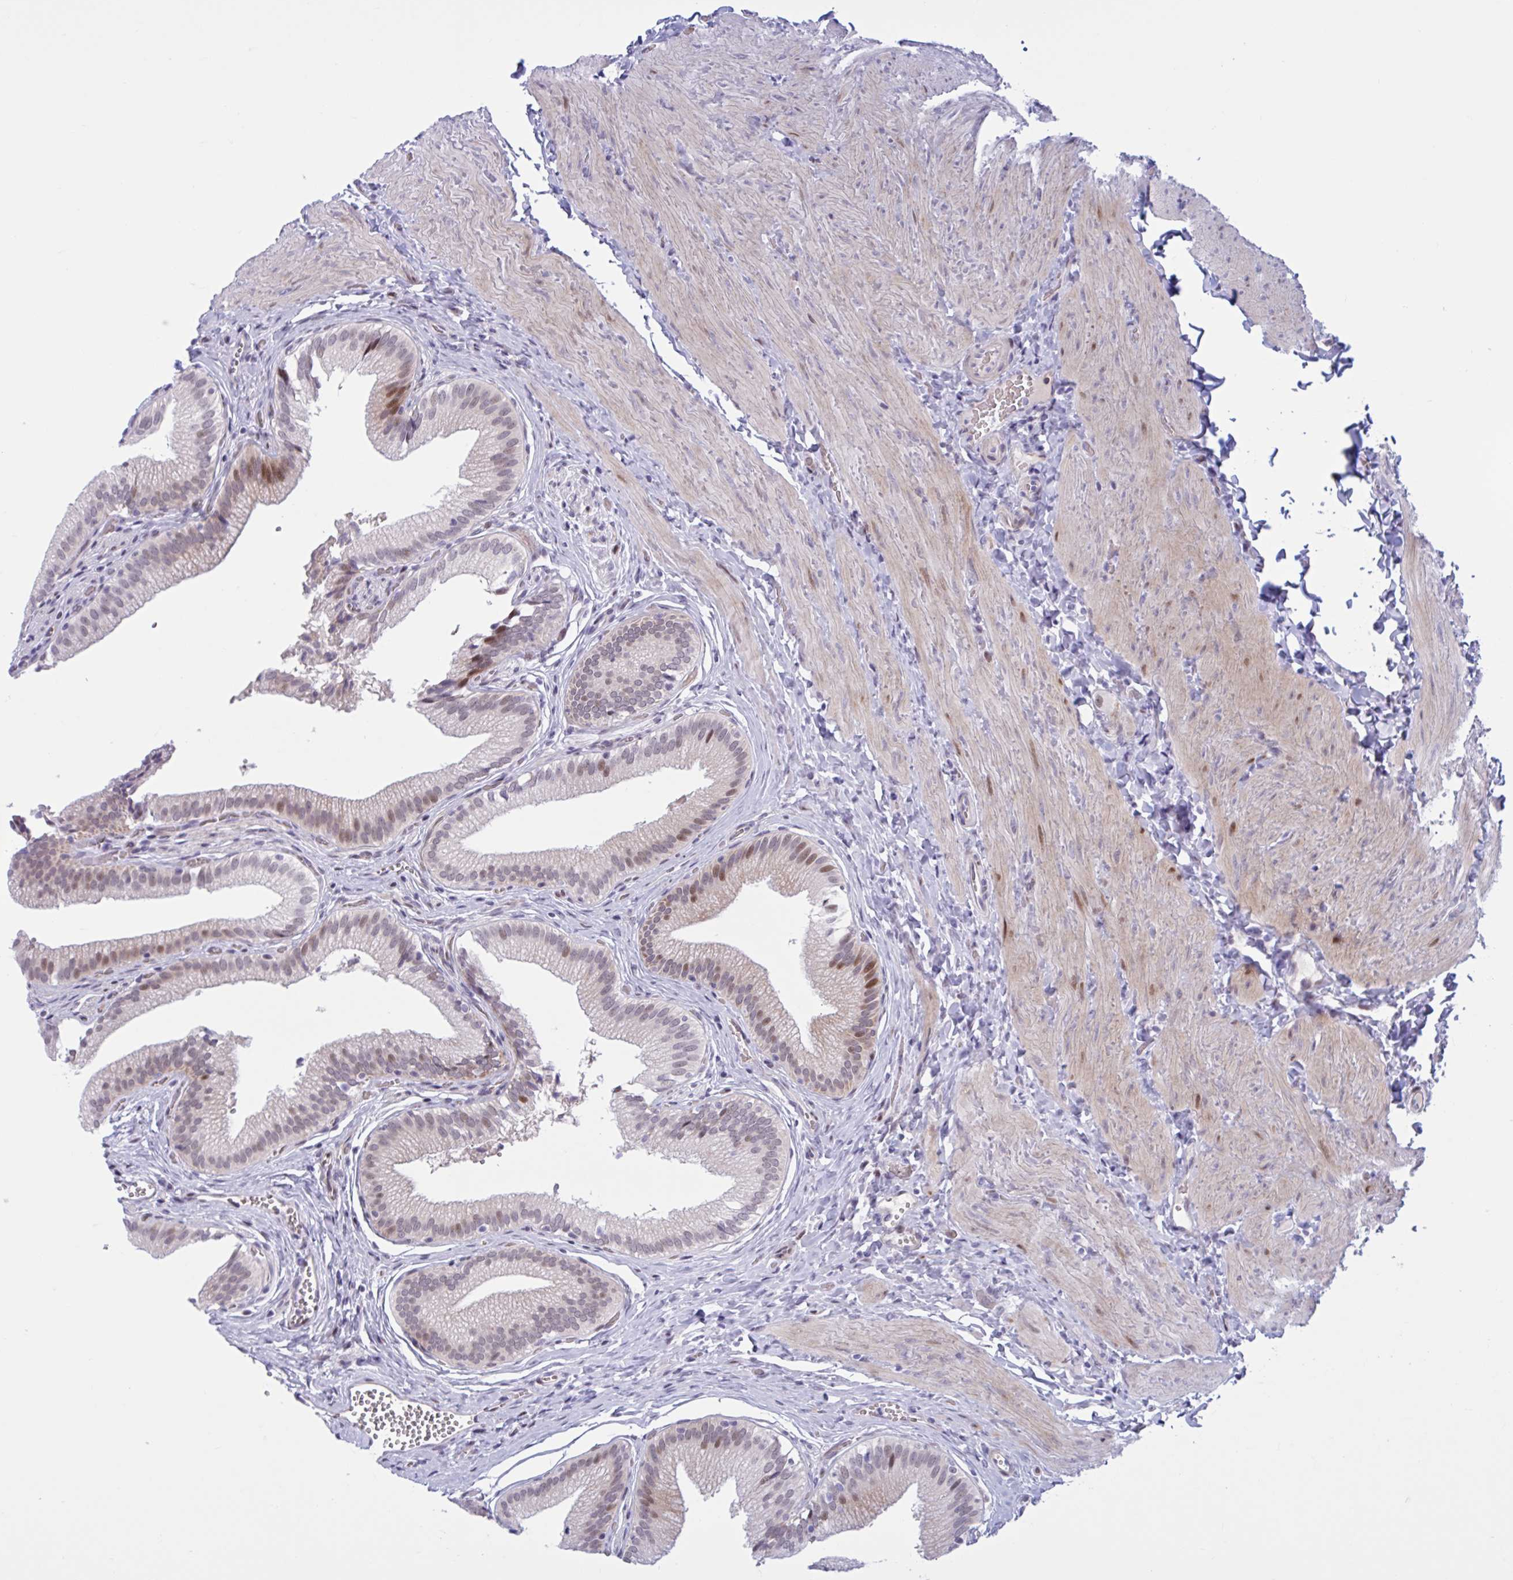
{"staining": {"intensity": "moderate", "quantity": "25%-75%", "location": "cytoplasmic/membranous,nuclear"}, "tissue": "gallbladder", "cell_type": "Glandular cells", "image_type": "normal", "snomed": [{"axis": "morphology", "description": "Normal tissue, NOS"}, {"axis": "topography", "description": "Gallbladder"}, {"axis": "topography", "description": "Peripheral nerve tissue"}], "caption": "Glandular cells reveal medium levels of moderate cytoplasmic/membranous,nuclear staining in about 25%-75% of cells in benign human gallbladder.", "gene": "RBL1", "patient": {"sex": "male", "age": 17}}